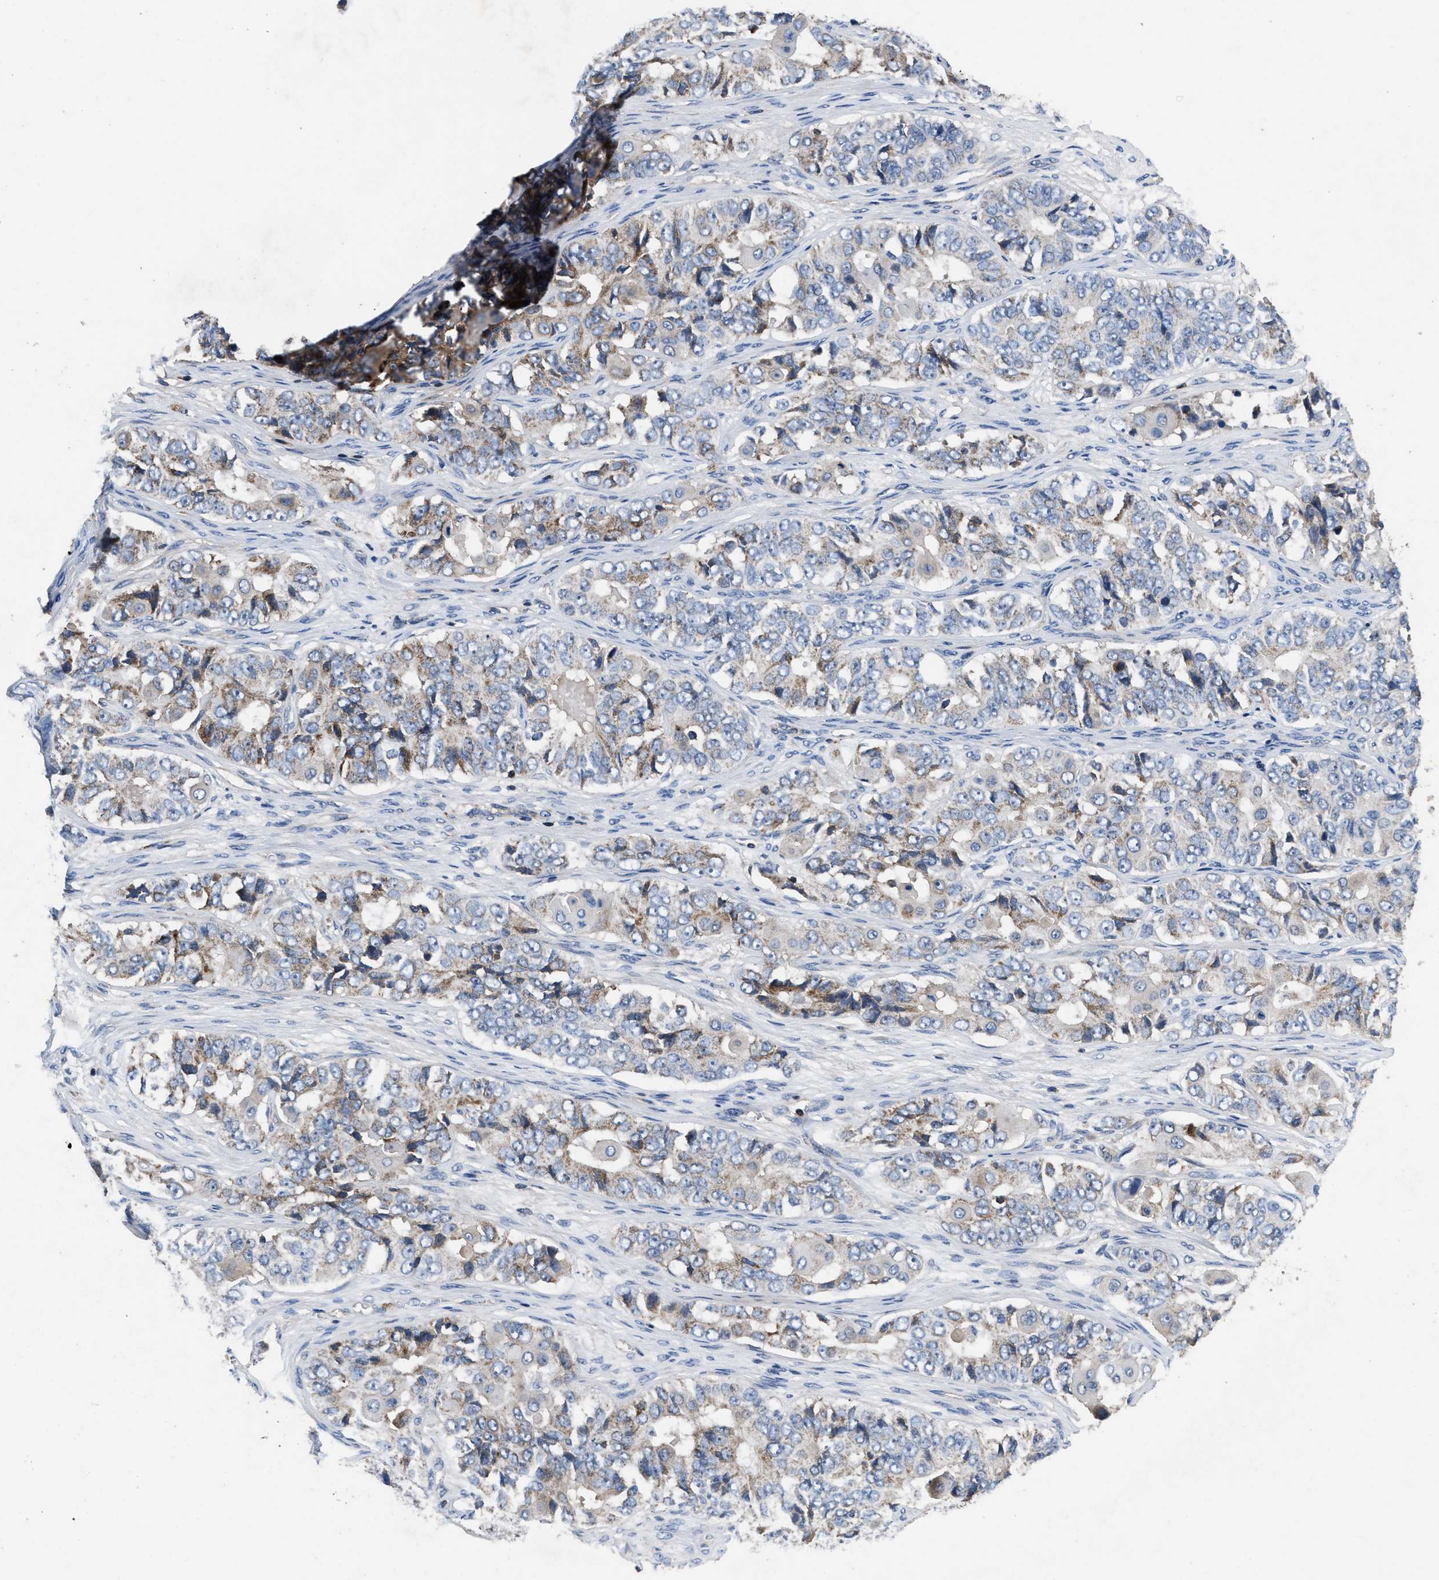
{"staining": {"intensity": "weak", "quantity": "25%-75%", "location": "cytoplasmic/membranous"}, "tissue": "ovarian cancer", "cell_type": "Tumor cells", "image_type": "cancer", "snomed": [{"axis": "morphology", "description": "Carcinoma, endometroid"}, {"axis": "topography", "description": "Ovary"}], "caption": "Approximately 25%-75% of tumor cells in ovarian cancer (endometroid carcinoma) demonstrate weak cytoplasmic/membranous protein staining as visualized by brown immunohistochemical staining.", "gene": "YBEY", "patient": {"sex": "female", "age": 51}}